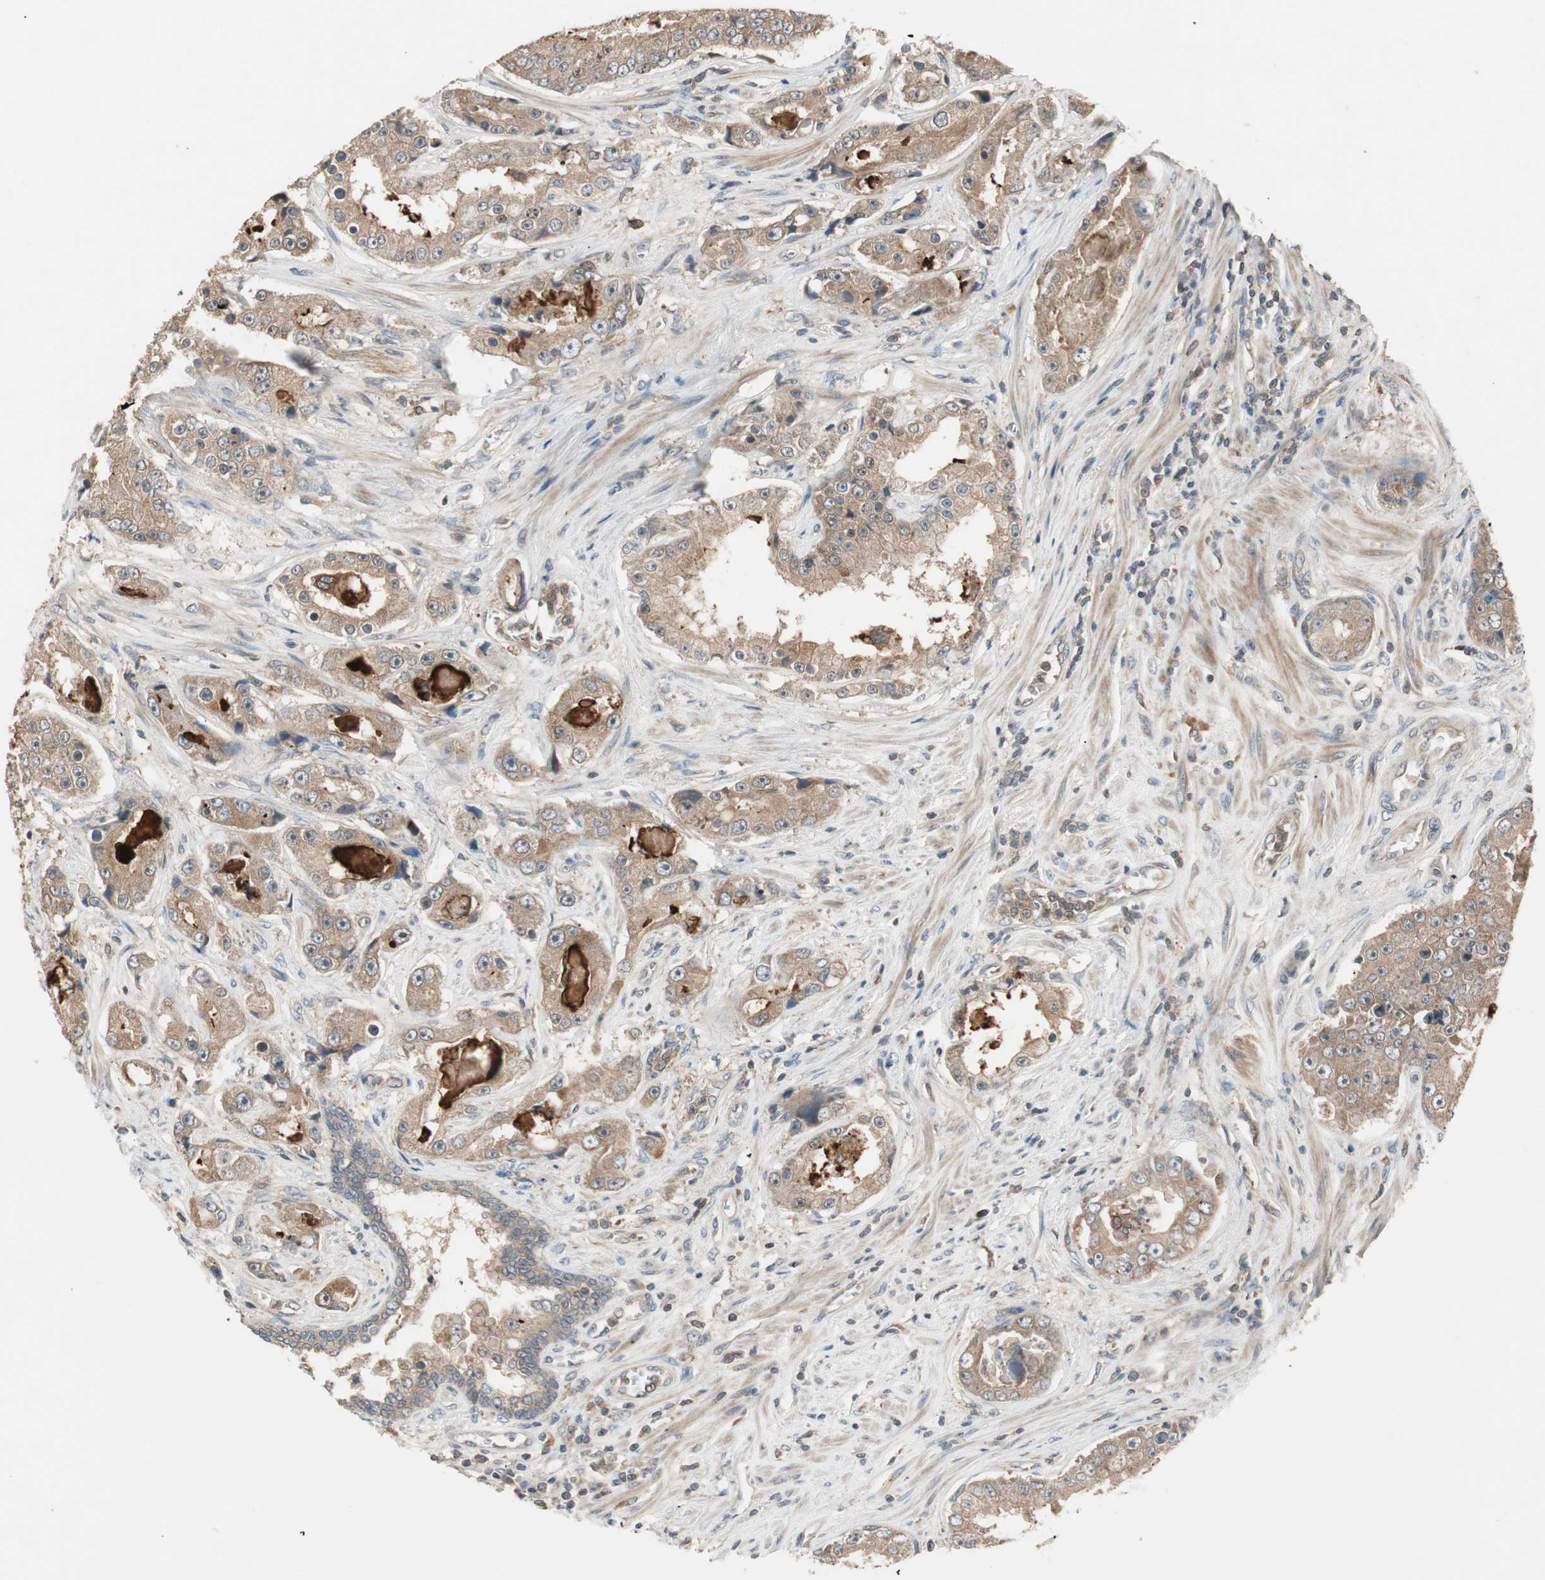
{"staining": {"intensity": "weak", "quantity": ">75%", "location": "cytoplasmic/membranous"}, "tissue": "prostate cancer", "cell_type": "Tumor cells", "image_type": "cancer", "snomed": [{"axis": "morphology", "description": "Adenocarcinoma, High grade"}, {"axis": "topography", "description": "Prostate"}], "caption": "The photomicrograph reveals staining of prostate adenocarcinoma (high-grade), revealing weak cytoplasmic/membranous protein expression (brown color) within tumor cells. (DAB (3,3'-diaminobenzidine) IHC, brown staining for protein, blue staining for nuclei).", "gene": "ATP6AP2", "patient": {"sex": "male", "age": 73}}